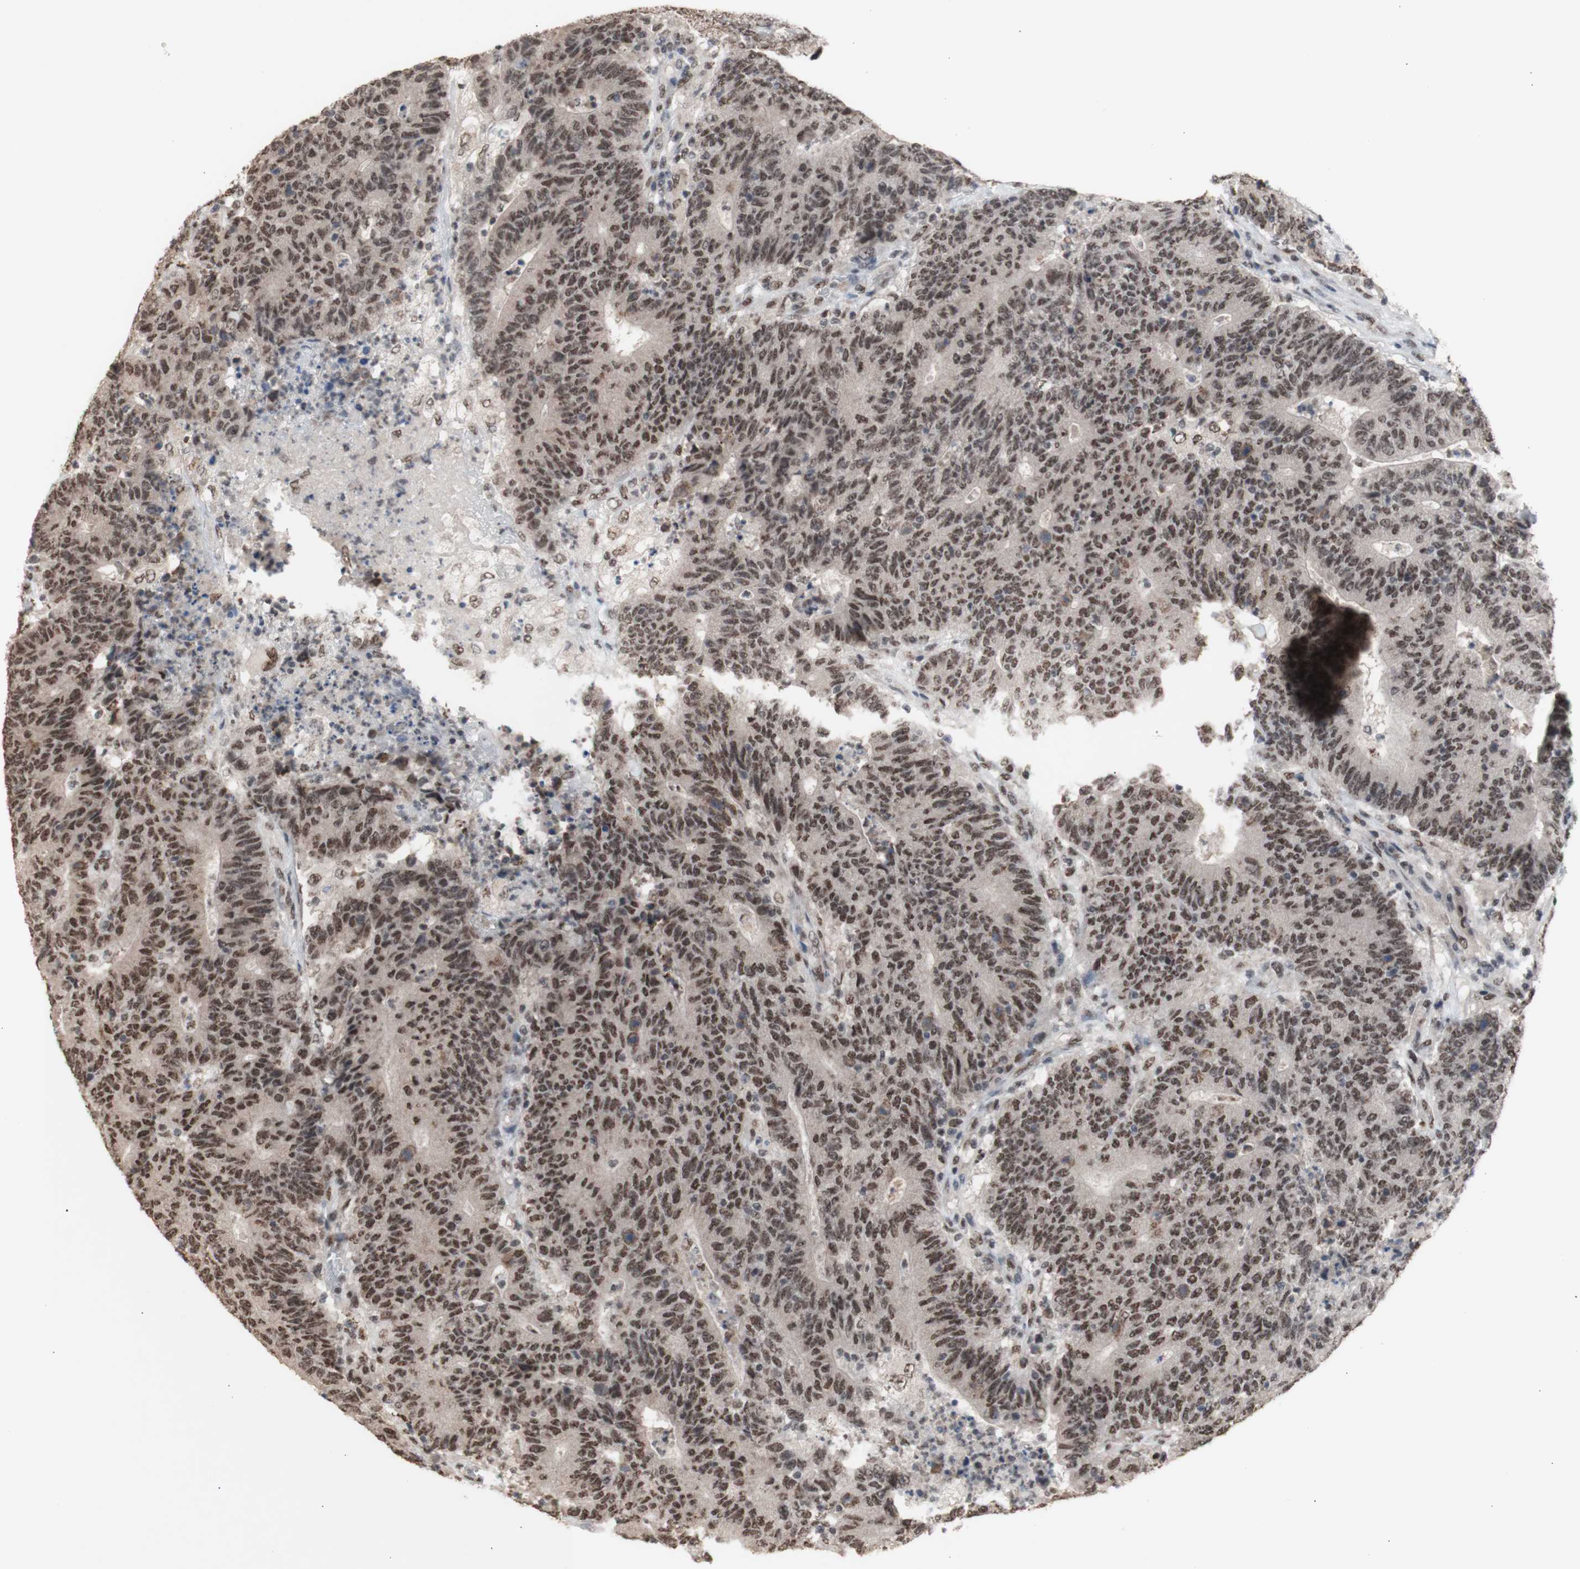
{"staining": {"intensity": "moderate", "quantity": ">75%", "location": "nuclear"}, "tissue": "colorectal cancer", "cell_type": "Tumor cells", "image_type": "cancer", "snomed": [{"axis": "morphology", "description": "Normal tissue, NOS"}, {"axis": "morphology", "description": "Adenocarcinoma, NOS"}, {"axis": "topography", "description": "Colon"}], "caption": "Human adenocarcinoma (colorectal) stained for a protein (brown) demonstrates moderate nuclear positive positivity in approximately >75% of tumor cells.", "gene": "SFPQ", "patient": {"sex": "female", "age": 75}}